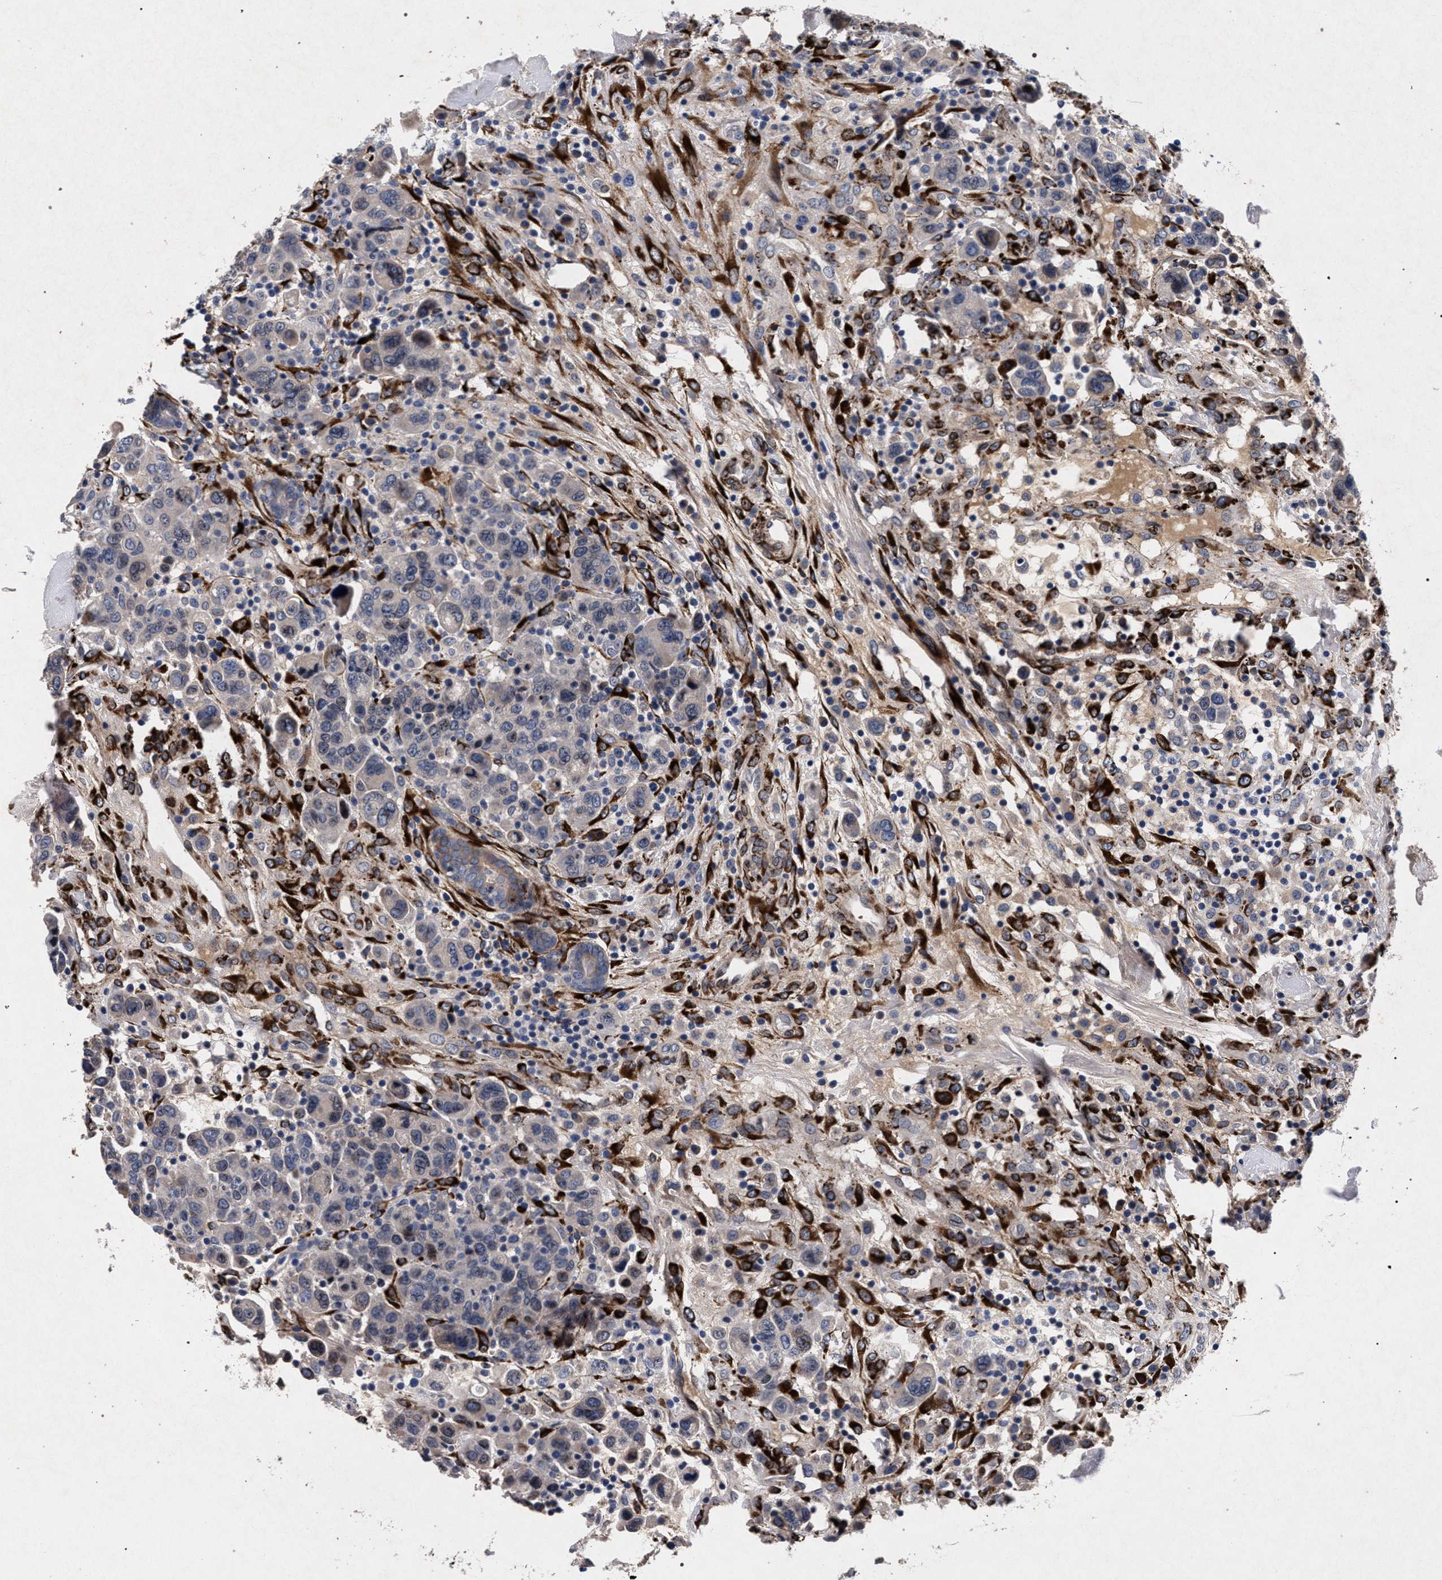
{"staining": {"intensity": "negative", "quantity": "none", "location": "none"}, "tissue": "breast cancer", "cell_type": "Tumor cells", "image_type": "cancer", "snomed": [{"axis": "morphology", "description": "Duct carcinoma"}, {"axis": "topography", "description": "Breast"}], "caption": "Immunohistochemical staining of invasive ductal carcinoma (breast) exhibits no significant positivity in tumor cells. (Immunohistochemistry, brightfield microscopy, high magnification).", "gene": "NEK7", "patient": {"sex": "female", "age": 37}}